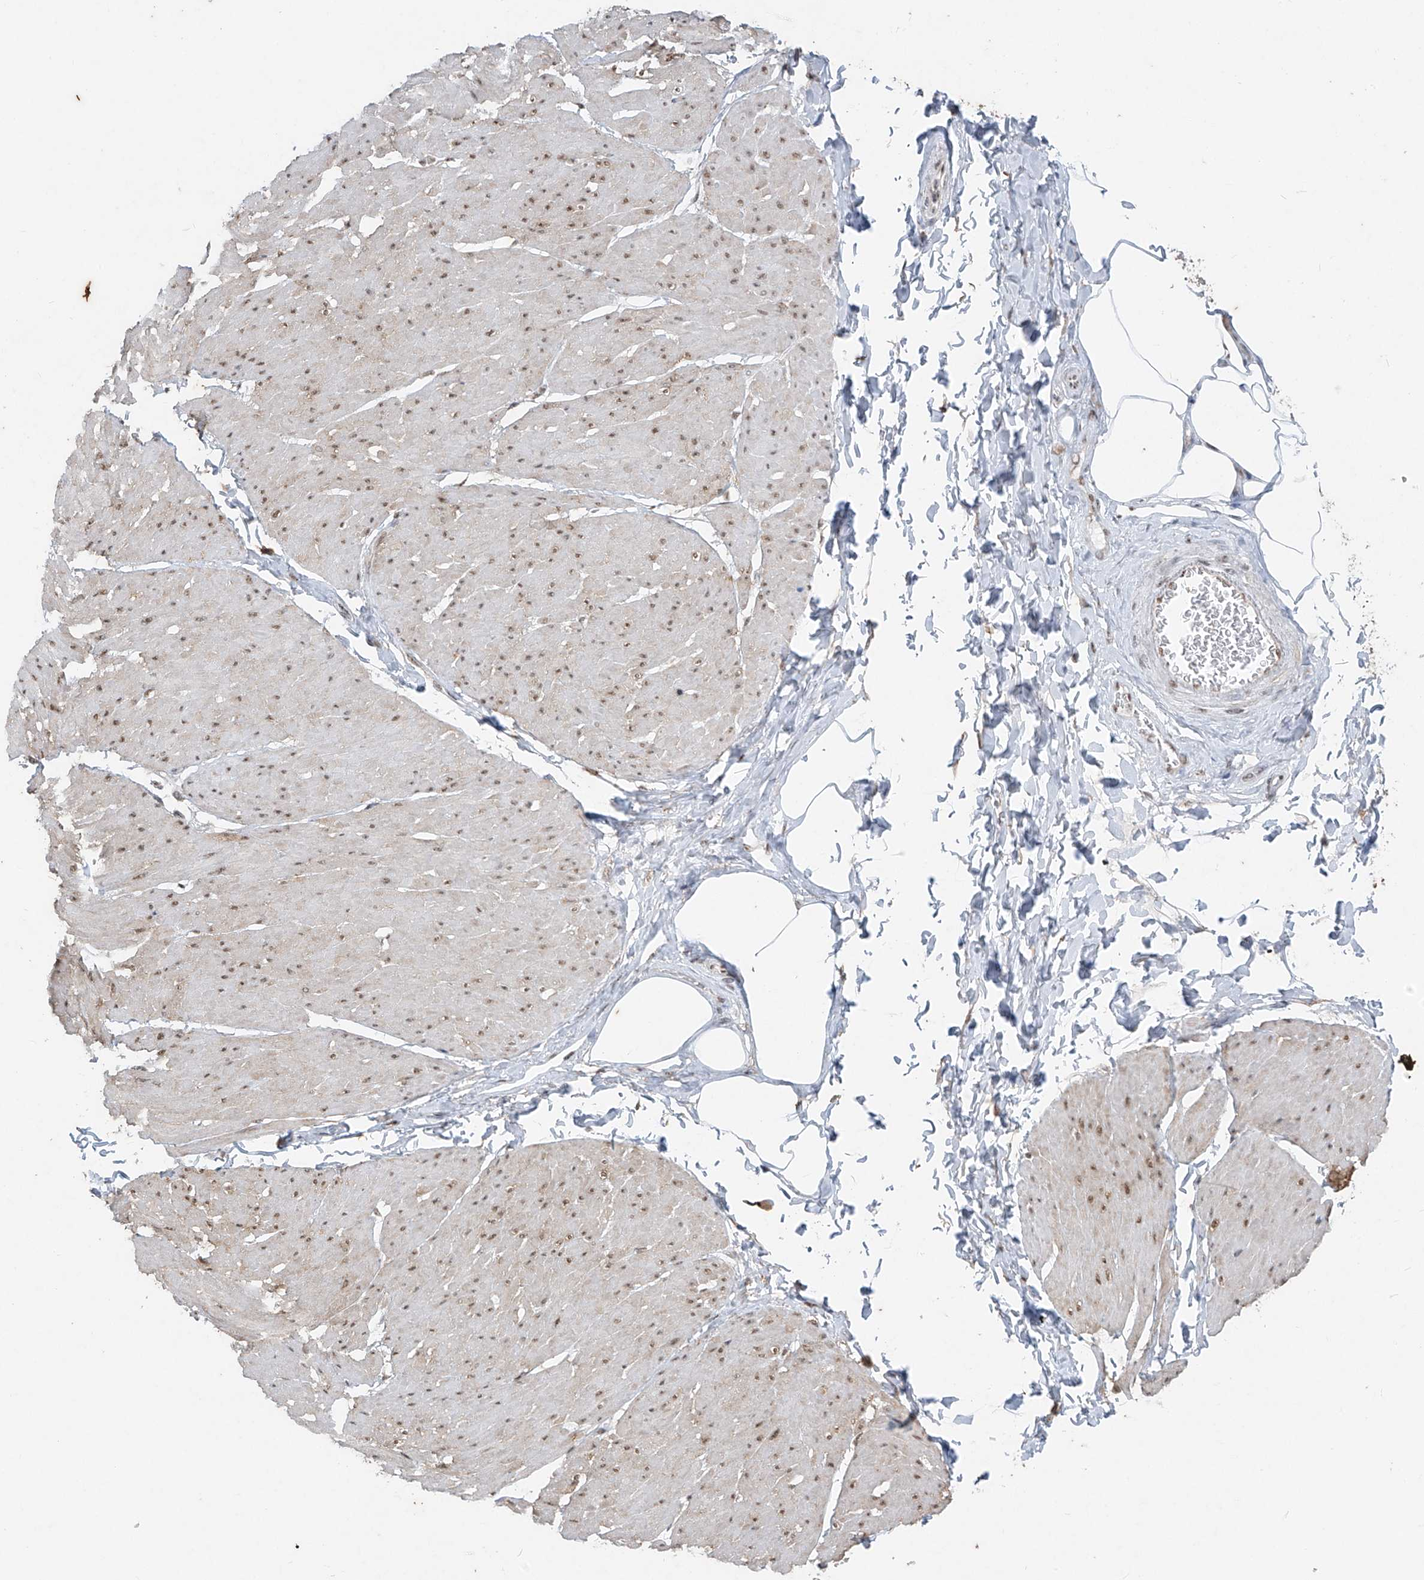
{"staining": {"intensity": "weak", "quantity": "25%-75%", "location": "nuclear"}, "tissue": "smooth muscle", "cell_type": "Smooth muscle cells", "image_type": "normal", "snomed": [{"axis": "morphology", "description": "Urothelial carcinoma, High grade"}, {"axis": "topography", "description": "Urinary bladder"}], "caption": "Weak nuclear protein expression is identified in about 25%-75% of smooth muscle cells in smooth muscle. The staining was performed using DAB (3,3'-diaminobenzidine), with brown indicating positive protein expression. Nuclei are stained blue with hematoxylin.", "gene": "TFEC", "patient": {"sex": "male", "age": 46}}